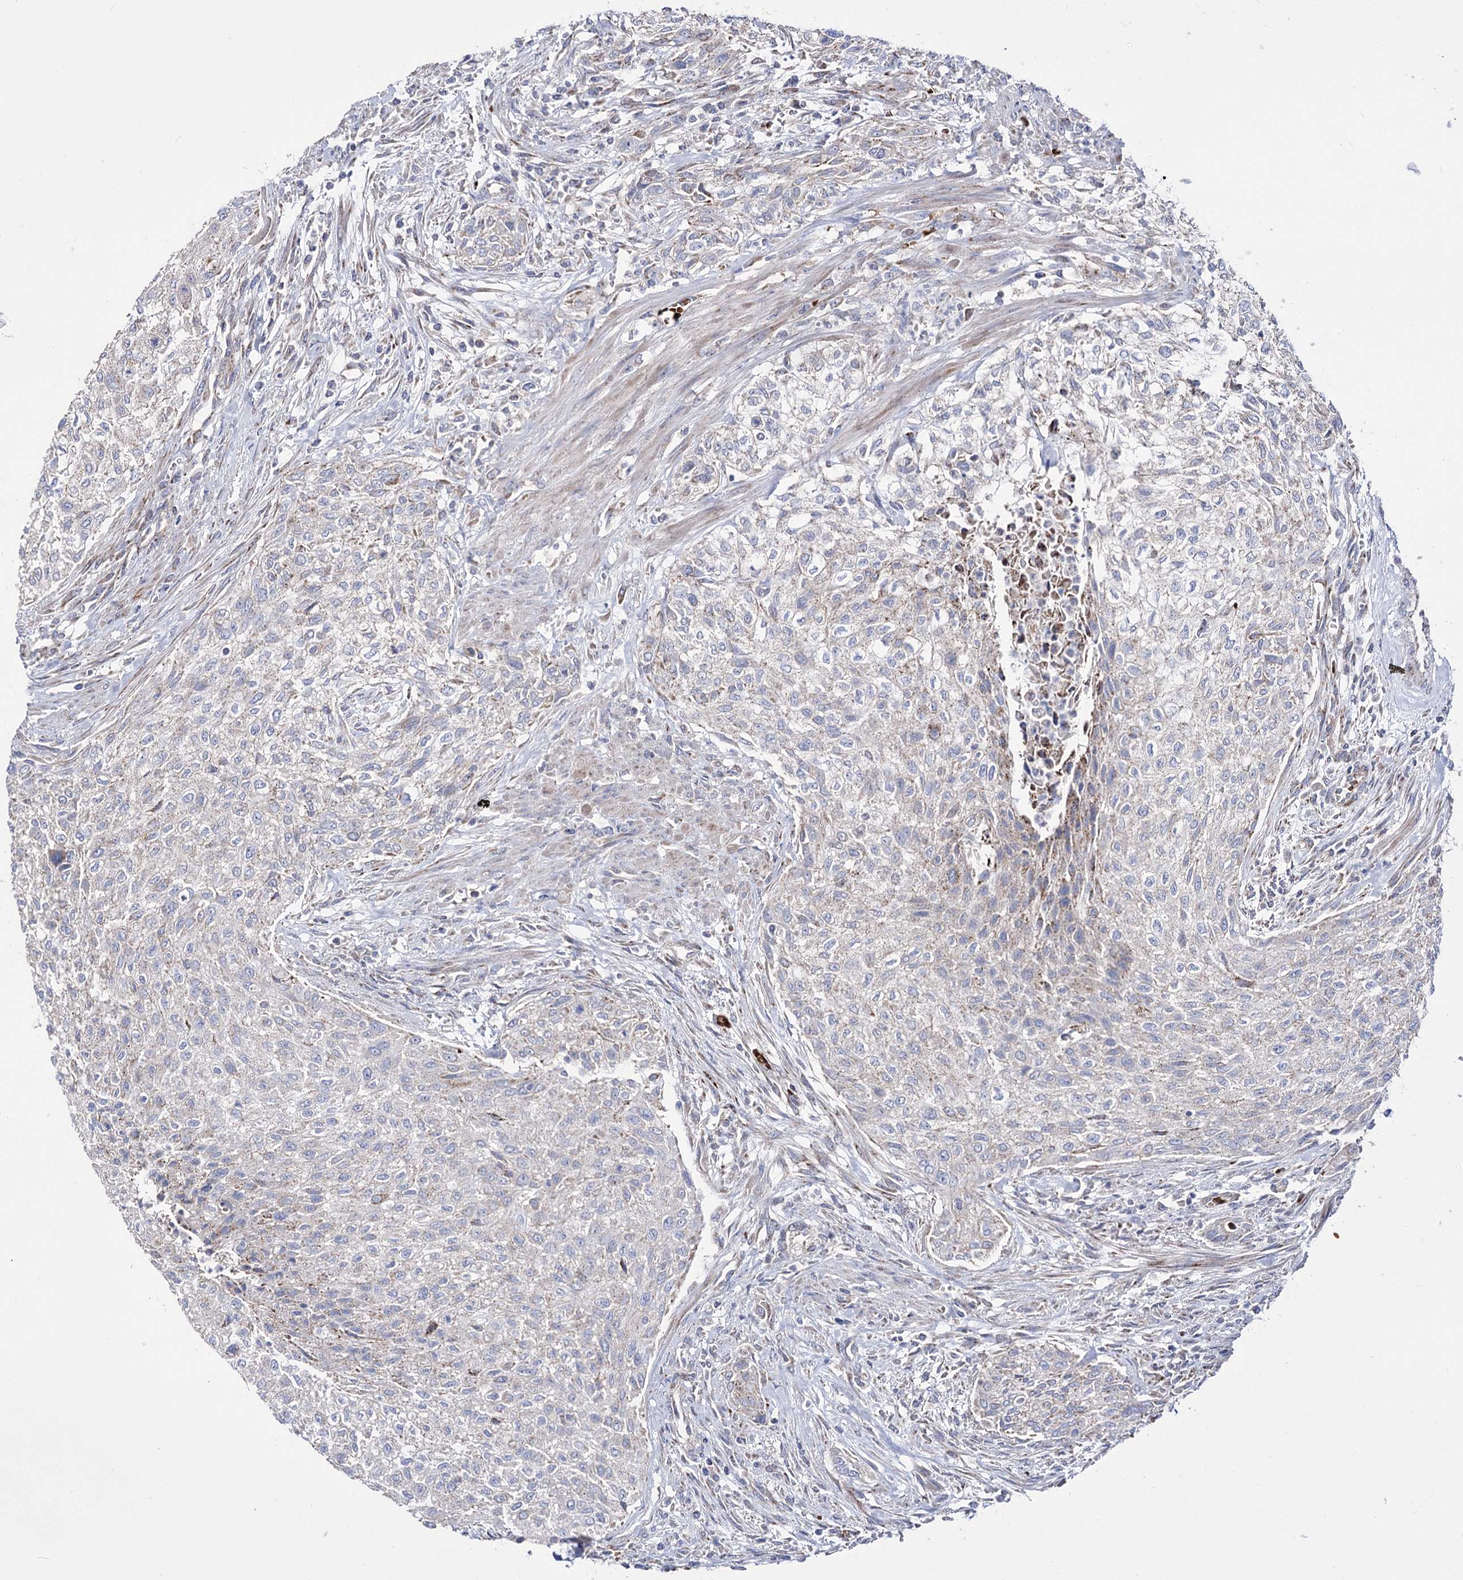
{"staining": {"intensity": "negative", "quantity": "none", "location": "none"}, "tissue": "urothelial cancer", "cell_type": "Tumor cells", "image_type": "cancer", "snomed": [{"axis": "morphology", "description": "Urothelial carcinoma, High grade"}, {"axis": "topography", "description": "Urinary bladder"}], "caption": "Immunohistochemical staining of high-grade urothelial carcinoma reveals no significant expression in tumor cells. (Stains: DAB (3,3'-diaminobenzidine) immunohistochemistry (IHC) with hematoxylin counter stain, Microscopy: brightfield microscopy at high magnification).", "gene": "OSBPL5", "patient": {"sex": "male", "age": 35}}